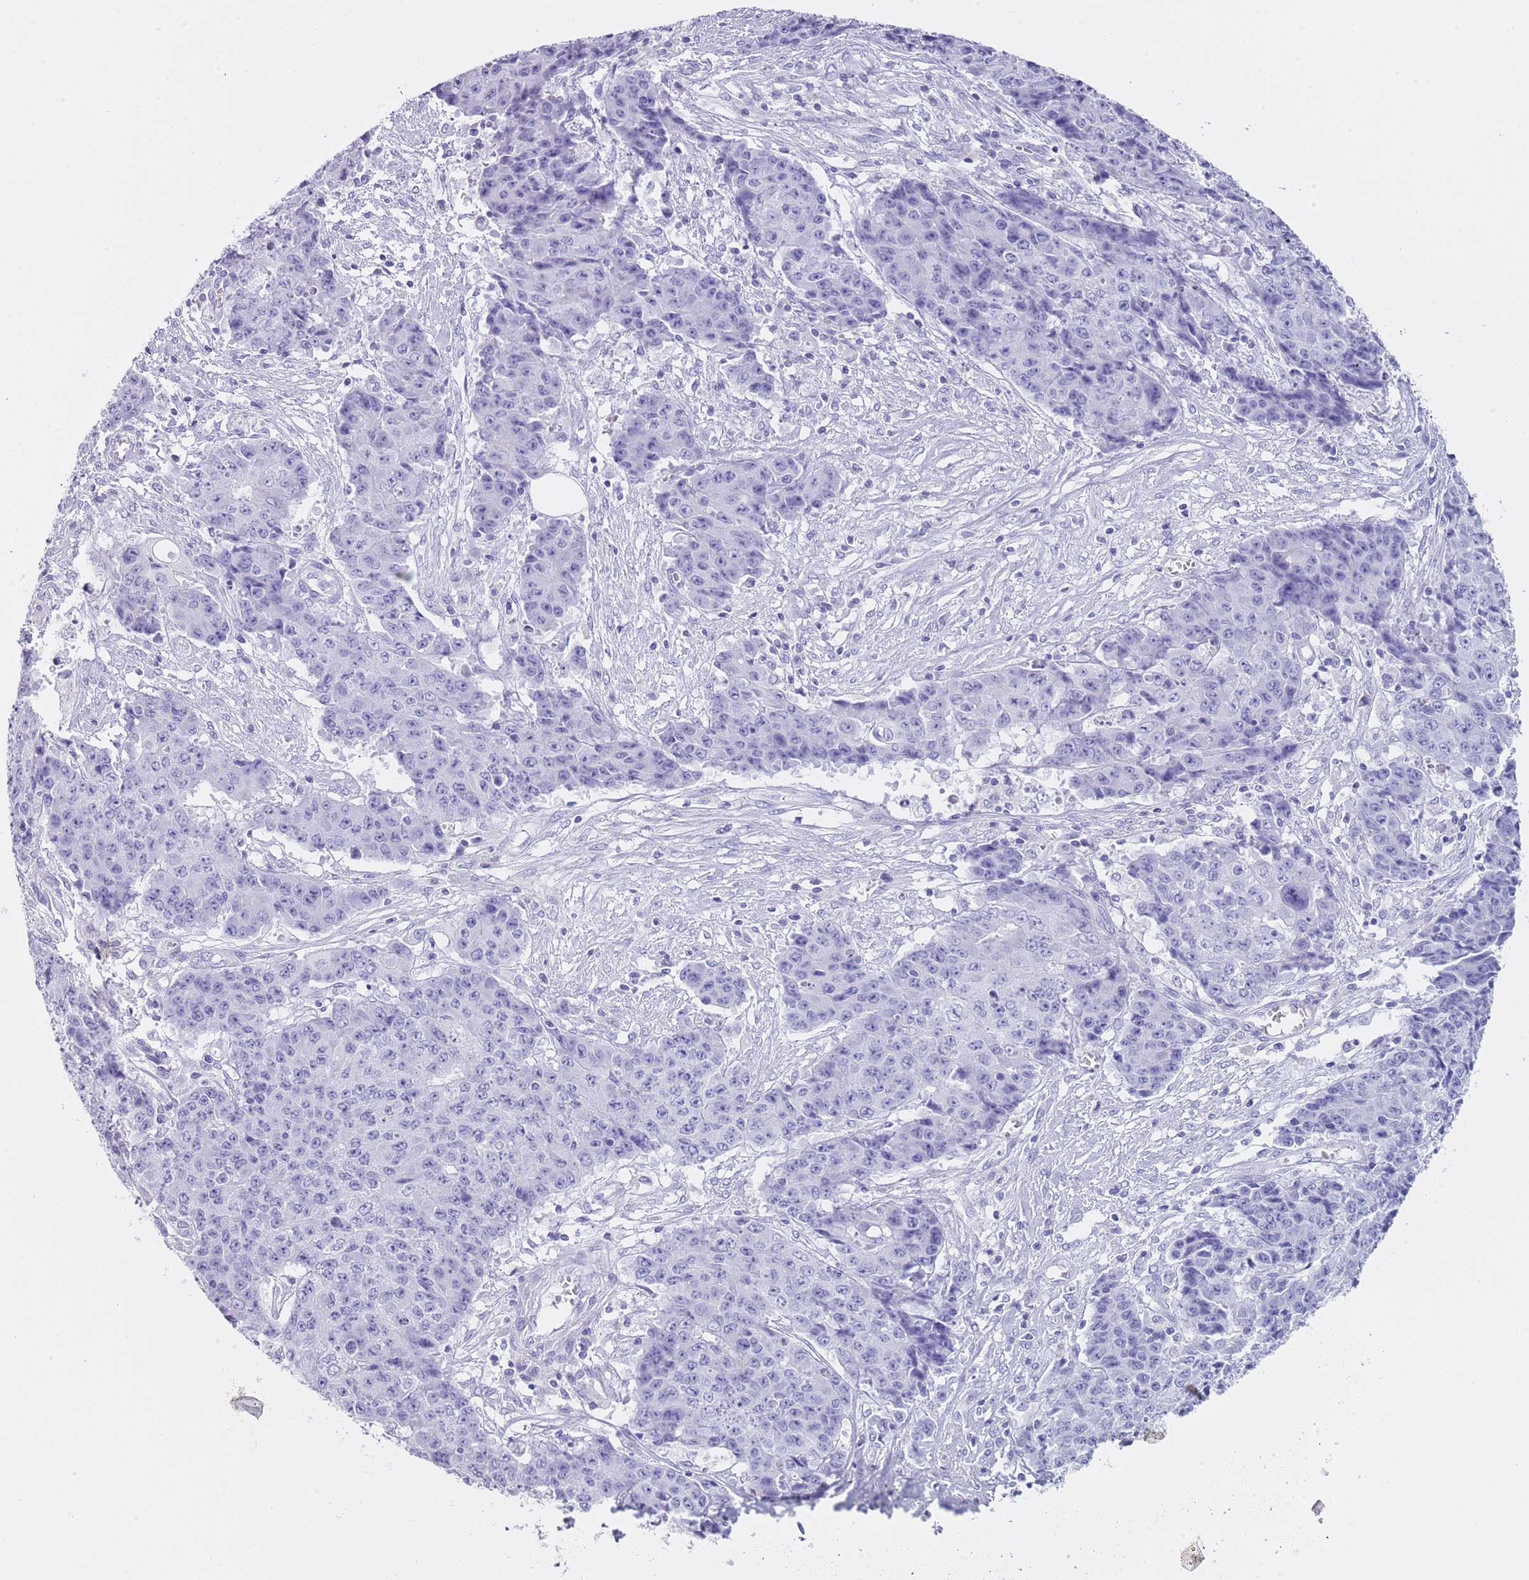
{"staining": {"intensity": "negative", "quantity": "none", "location": "none"}, "tissue": "ovarian cancer", "cell_type": "Tumor cells", "image_type": "cancer", "snomed": [{"axis": "morphology", "description": "Carcinoma, endometroid"}, {"axis": "topography", "description": "Ovary"}], "caption": "High magnification brightfield microscopy of ovarian endometroid carcinoma stained with DAB (brown) and counterstained with hematoxylin (blue): tumor cells show no significant expression.", "gene": "NBPF20", "patient": {"sex": "female", "age": 42}}